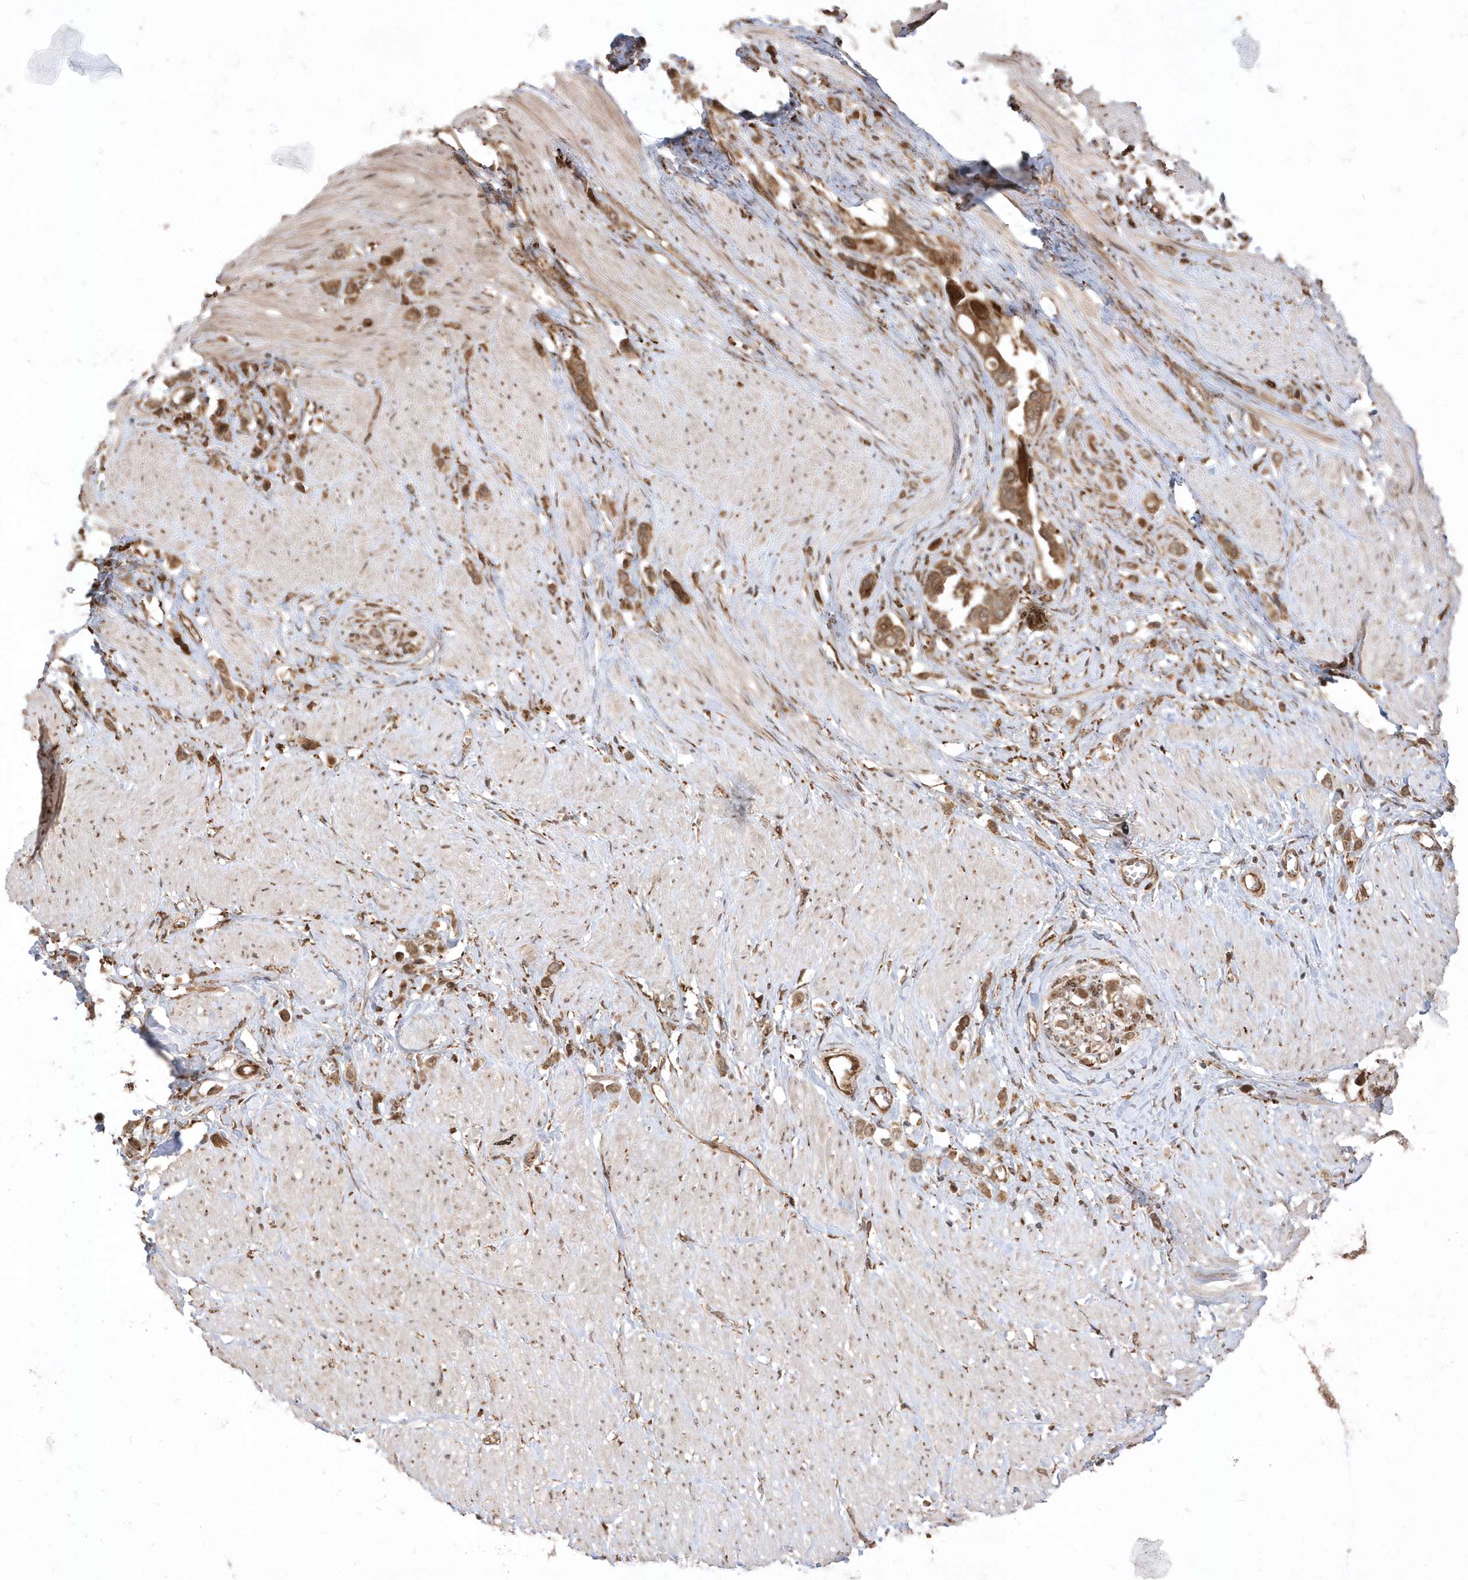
{"staining": {"intensity": "moderate", "quantity": ">75%", "location": "cytoplasmic/membranous,nuclear"}, "tissue": "stomach cancer", "cell_type": "Tumor cells", "image_type": "cancer", "snomed": [{"axis": "morphology", "description": "Normal tissue, NOS"}, {"axis": "morphology", "description": "Adenocarcinoma, NOS"}, {"axis": "topography", "description": "Stomach, upper"}, {"axis": "topography", "description": "Stomach"}], "caption": "Immunohistochemical staining of human adenocarcinoma (stomach) exhibits medium levels of moderate cytoplasmic/membranous and nuclear positivity in approximately >75% of tumor cells. The staining was performed using DAB to visualize the protein expression in brown, while the nuclei were stained in blue with hematoxylin (Magnification: 20x).", "gene": "EPC2", "patient": {"sex": "female", "age": 65}}